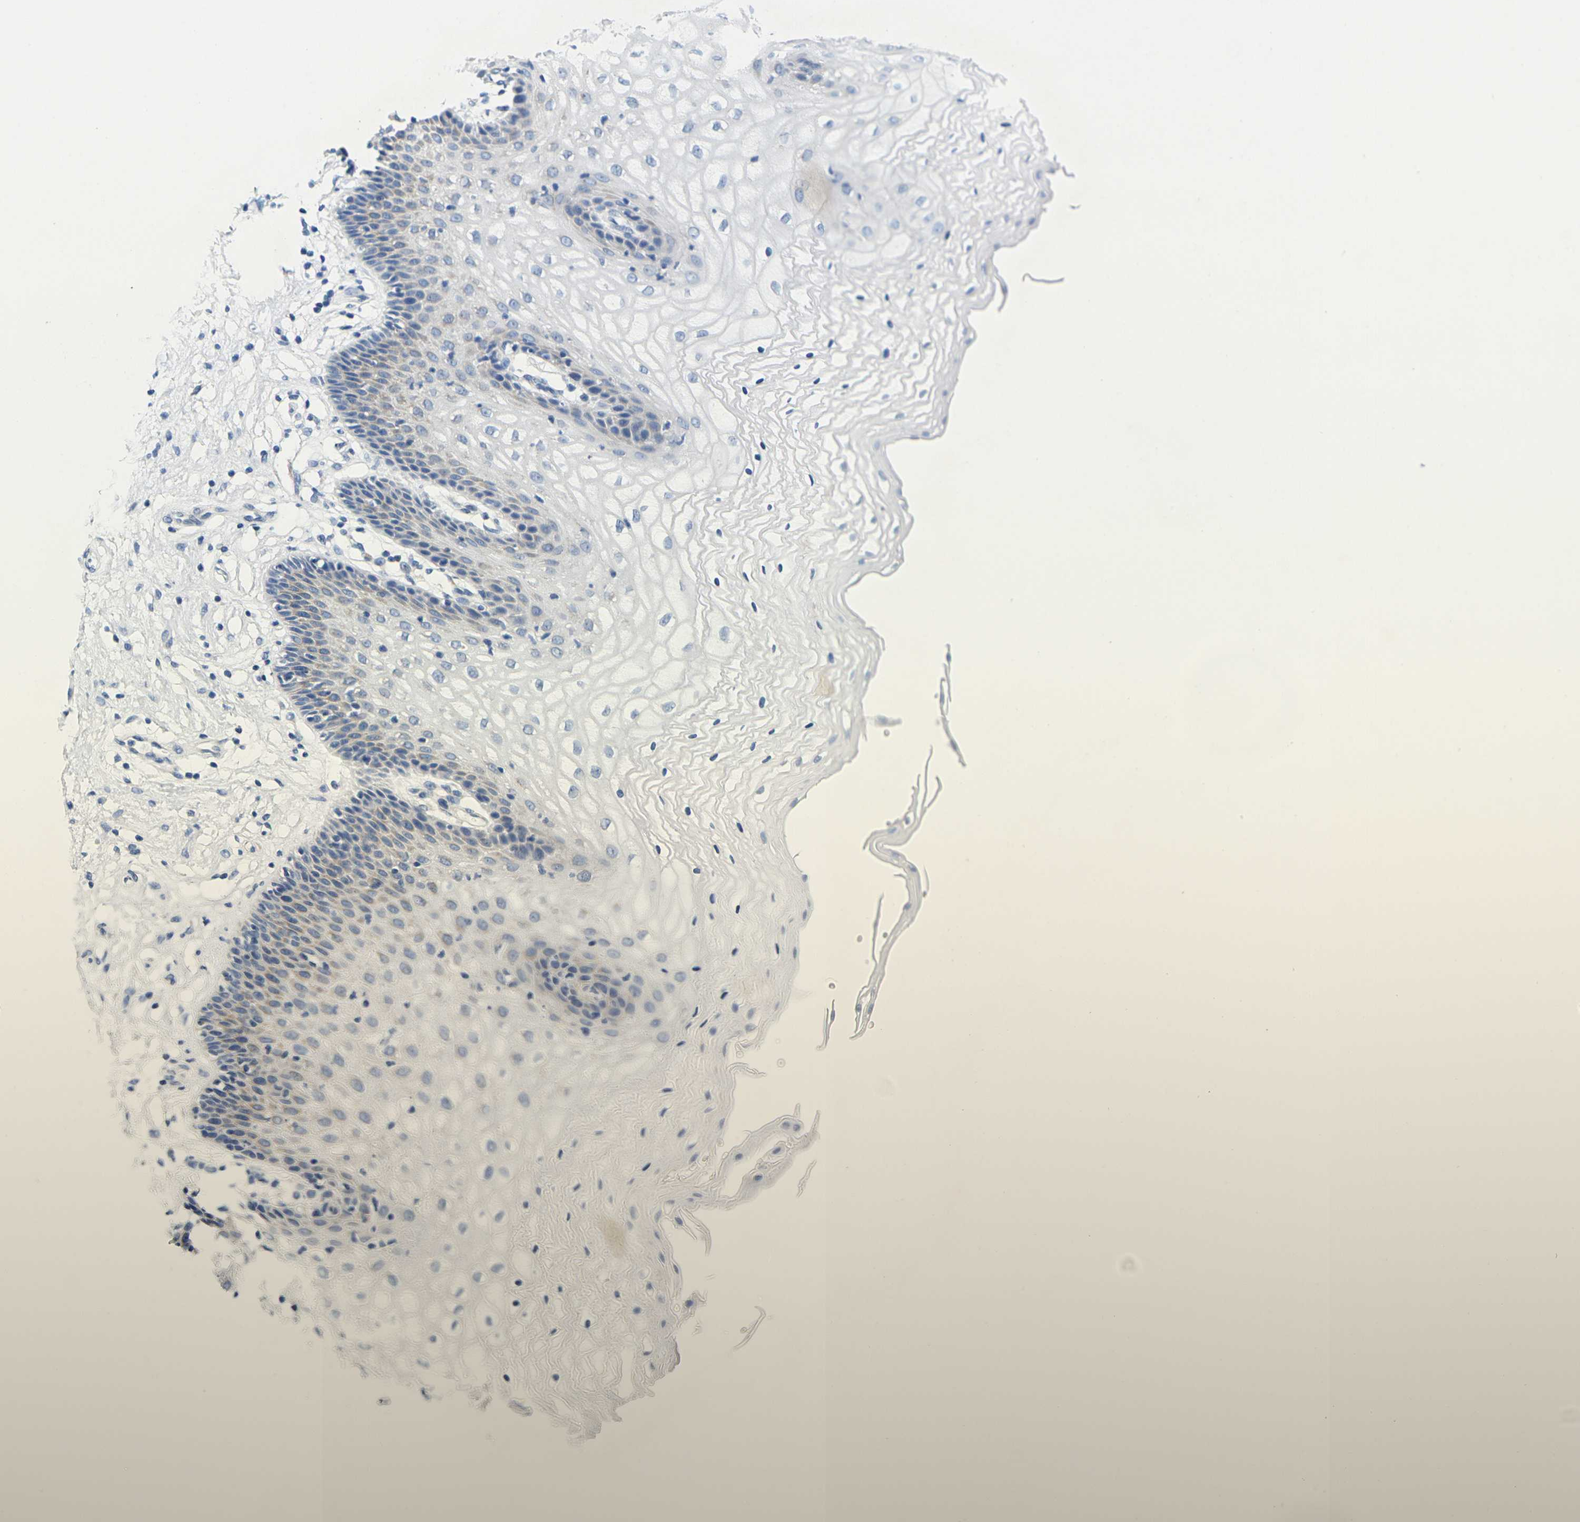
{"staining": {"intensity": "weak", "quantity": "<25%", "location": "cytoplasmic/membranous"}, "tissue": "vagina", "cell_type": "Squamous epithelial cells", "image_type": "normal", "snomed": [{"axis": "morphology", "description": "Normal tissue, NOS"}, {"axis": "topography", "description": "Vagina"}], "caption": "Human vagina stained for a protein using immunohistochemistry exhibits no expression in squamous epithelial cells.", "gene": "TMEM204", "patient": {"sex": "female", "age": 34}}